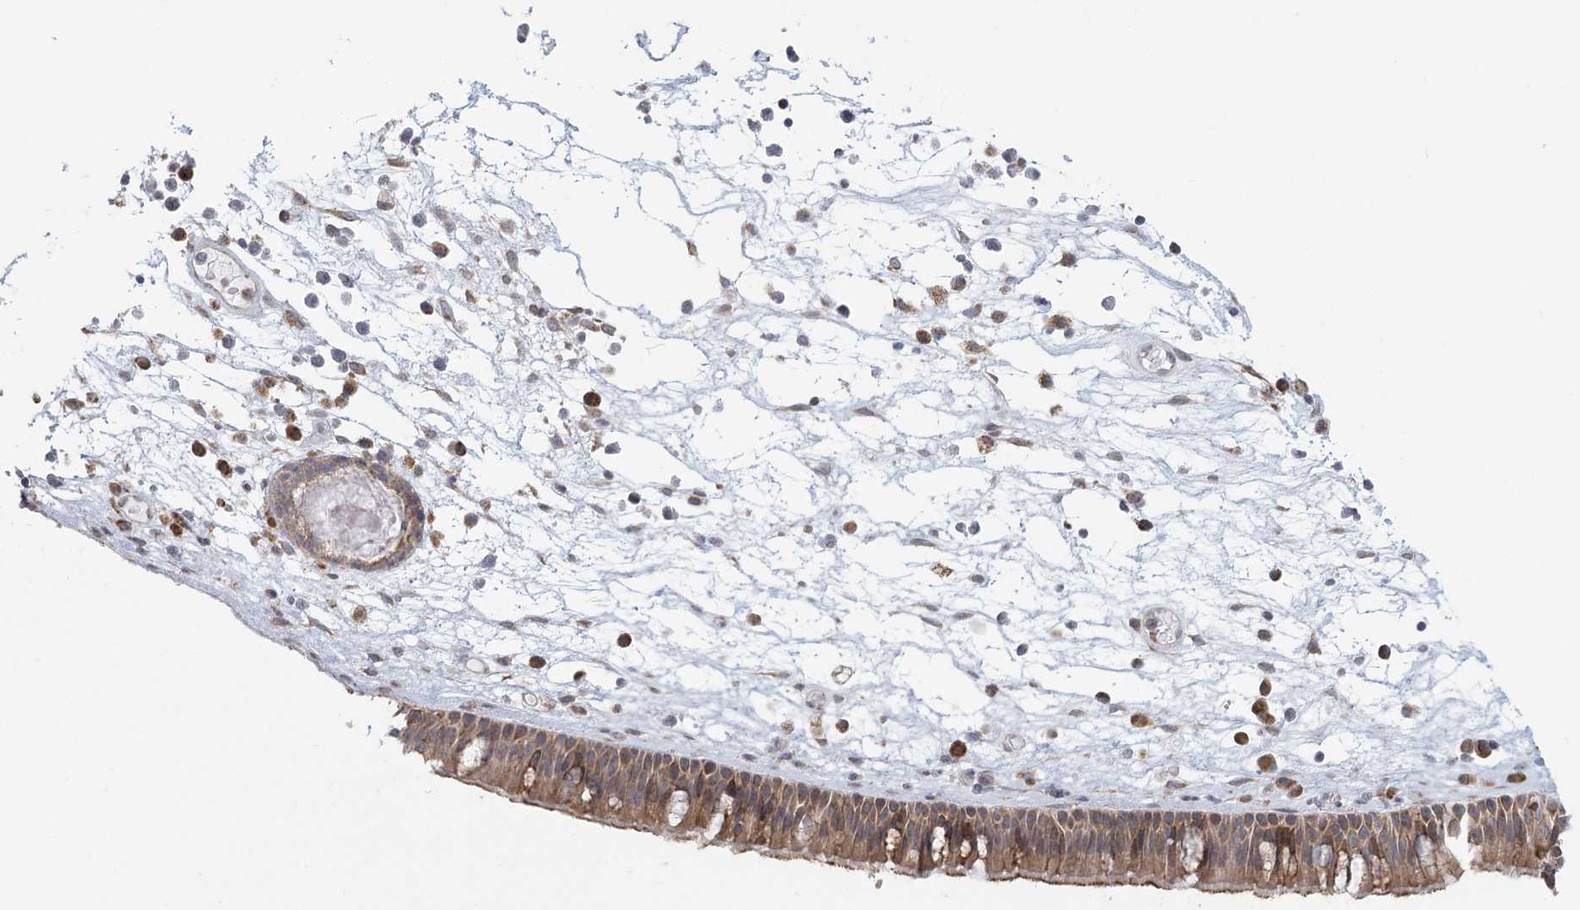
{"staining": {"intensity": "moderate", "quantity": ">75%", "location": "cytoplasmic/membranous"}, "tissue": "nasopharynx", "cell_type": "Respiratory epithelial cells", "image_type": "normal", "snomed": [{"axis": "morphology", "description": "Normal tissue, NOS"}, {"axis": "morphology", "description": "Inflammation, NOS"}, {"axis": "morphology", "description": "Malignant melanoma, Metastatic site"}, {"axis": "topography", "description": "Nasopharynx"}], "caption": "Immunohistochemistry (IHC) of benign nasopharynx reveals medium levels of moderate cytoplasmic/membranous expression in approximately >75% of respiratory epithelial cells.", "gene": "LACTB", "patient": {"sex": "male", "age": 70}}